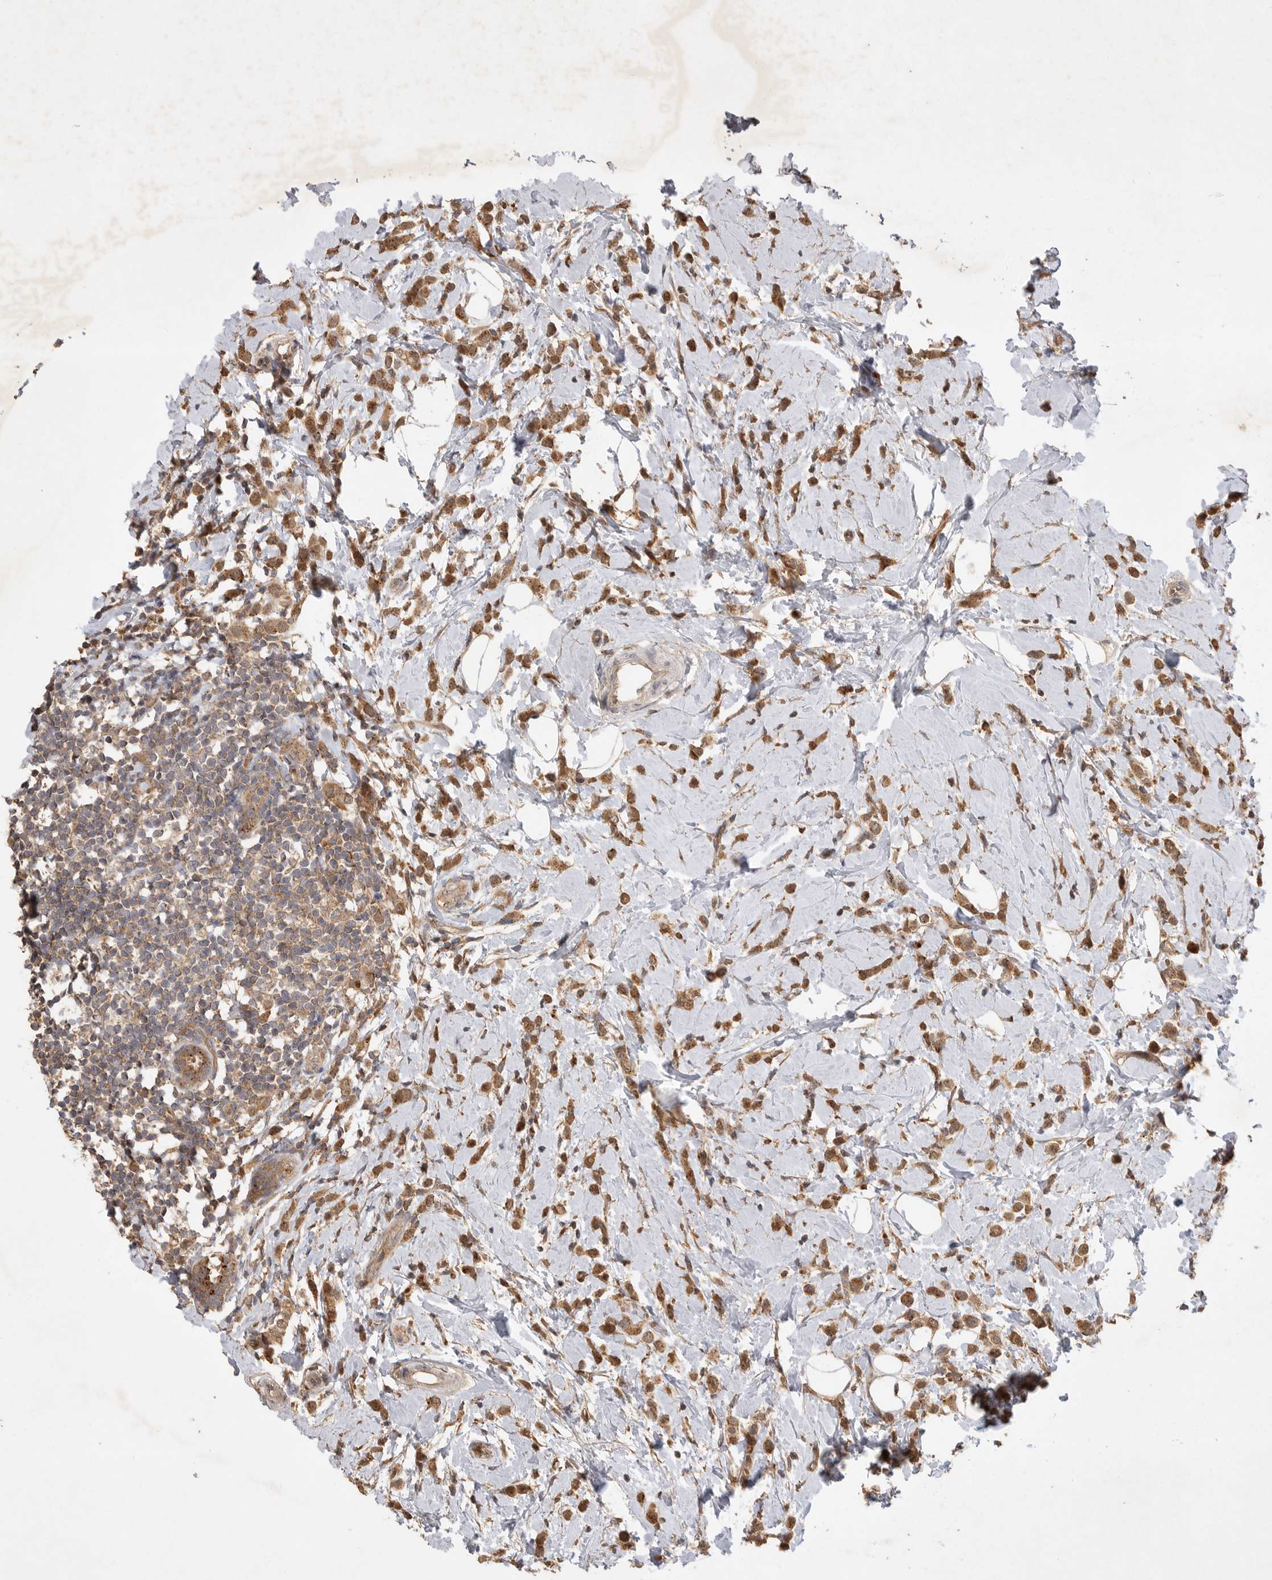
{"staining": {"intensity": "moderate", "quantity": ">75%", "location": "cytoplasmic/membranous"}, "tissue": "breast cancer", "cell_type": "Tumor cells", "image_type": "cancer", "snomed": [{"axis": "morphology", "description": "Lobular carcinoma"}, {"axis": "topography", "description": "Breast"}], "caption": "Immunohistochemistry (IHC) staining of lobular carcinoma (breast), which demonstrates medium levels of moderate cytoplasmic/membranous positivity in about >75% of tumor cells indicating moderate cytoplasmic/membranous protein positivity. The staining was performed using DAB (brown) for protein detection and nuclei were counterstained in hematoxylin (blue).", "gene": "ZNF232", "patient": {"sex": "female", "age": 47}}